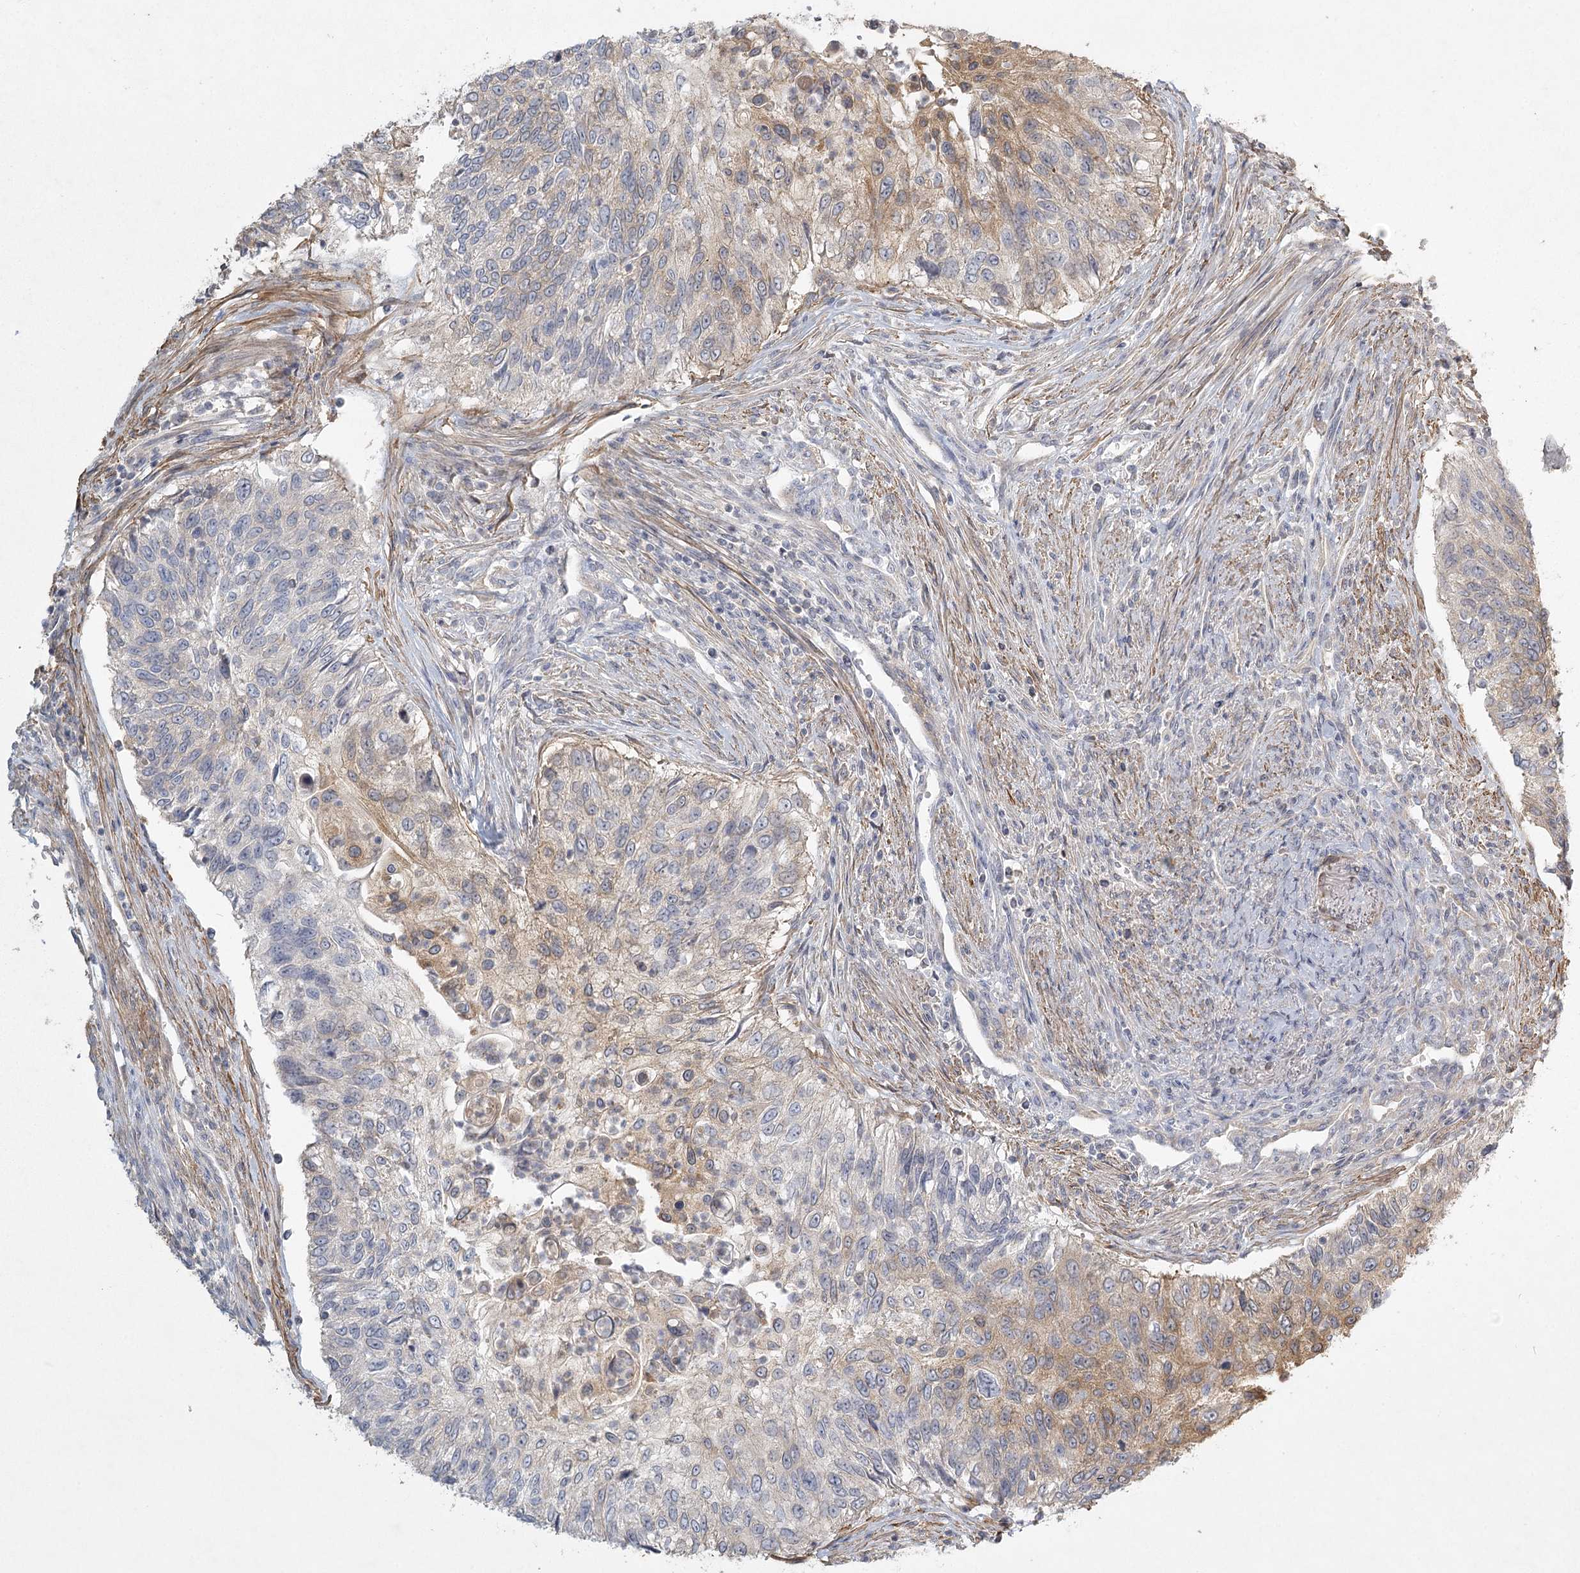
{"staining": {"intensity": "weak", "quantity": "25%-75%", "location": "cytoplasmic/membranous"}, "tissue": "urothelial cancer", "cell_type": "Tumor cells", "image_type": "cancer", "snomed": [{"axis": "morphology", "description": "Urothelial carcinoma, High grade"}, {"axis": "topography", "description": "Urinary bladder"}], "caption": "Immunohistochemistry (IHC) histopathology image of human urothelial cancer stained for a protein (brown), which displays low levels of weak cytoplasmic/membranous staining in approximately 25%-75% of tumor cells.", "gene": "INPP4B", "patient": {"sex": "female", "age": 60}}